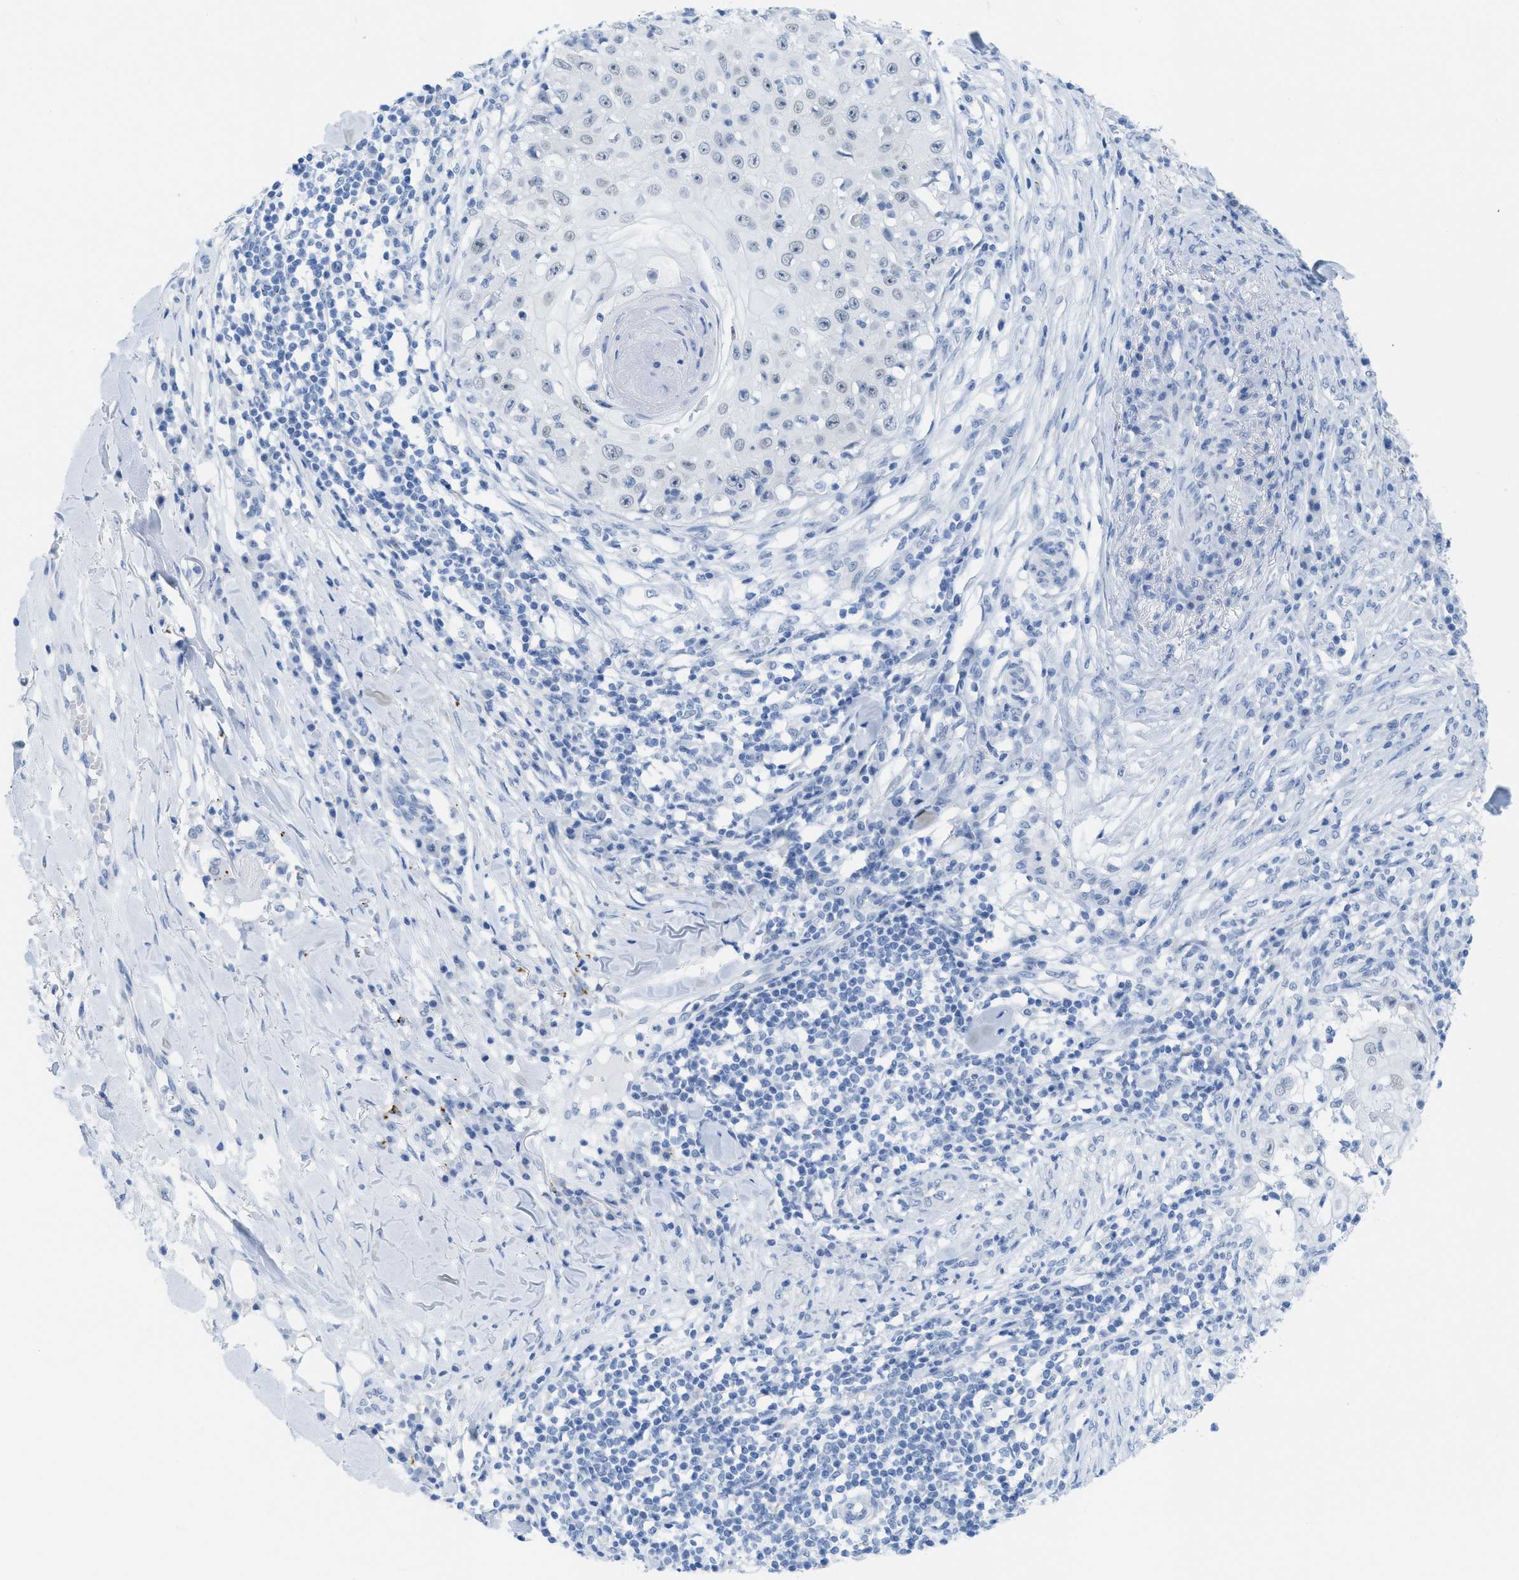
{"staining": {"intensity": "negative", "quantity": "none", "location": "none"}, "tissue": "skin cancer", "cell_type": "Tumor cells", "image_type": "cancer", "snomed": [{"axis": "morphology", "description": "Squamous cell carcinoma, NOS"}, {"axis": "topography", "description": "Skin"}], "caption": "Immunohistochemical staining of skin cancer (squamous cell carcinoma) shows no significant positivity in tumor cells.", "gene": "WDR4", "patient": {"sex": "male", "age": 86}}